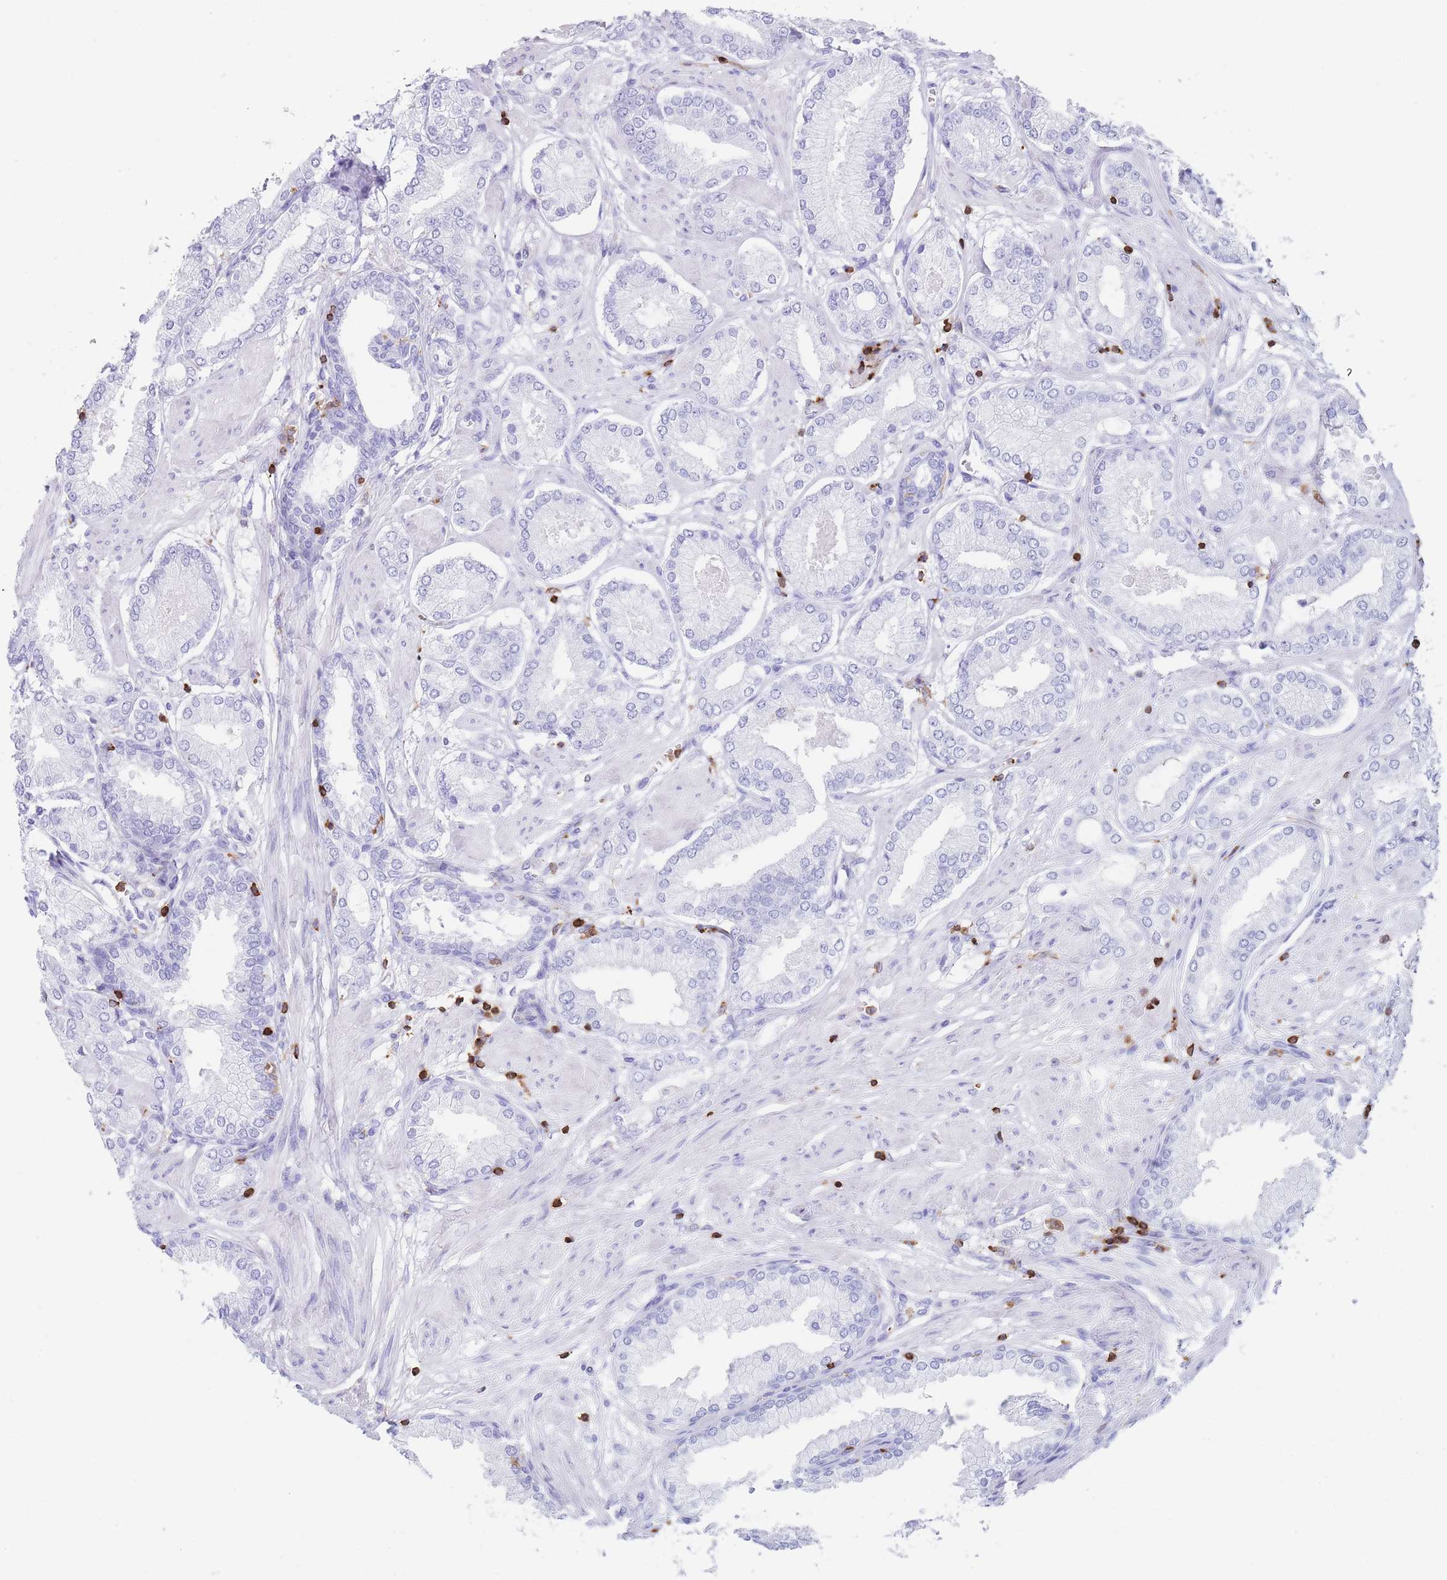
{"staining": {"intensity": "negative", "quantity": "none", "location": "none"}, "tissue": "prostate cancer", "cell_type": "Tumor cells", "image_type": "cancer", "snomed": [{"axis": "morphology", "description": "Adenocarcinoma, High grade"}, {"axis": "topography", "description": "Prostate and seminal vesicle, NOS"}], "caption": "Image shows no protein staining in tumor cells of prostate cancer tissue. (Stains: DAB (3,3'-diaminobenzidine) IHC with hematoxylin counter stain, Microscopy: brightfield microscopy at high magnification).", "gene": "CORO1A", "patient": {"sex": "male", "age": 64}}